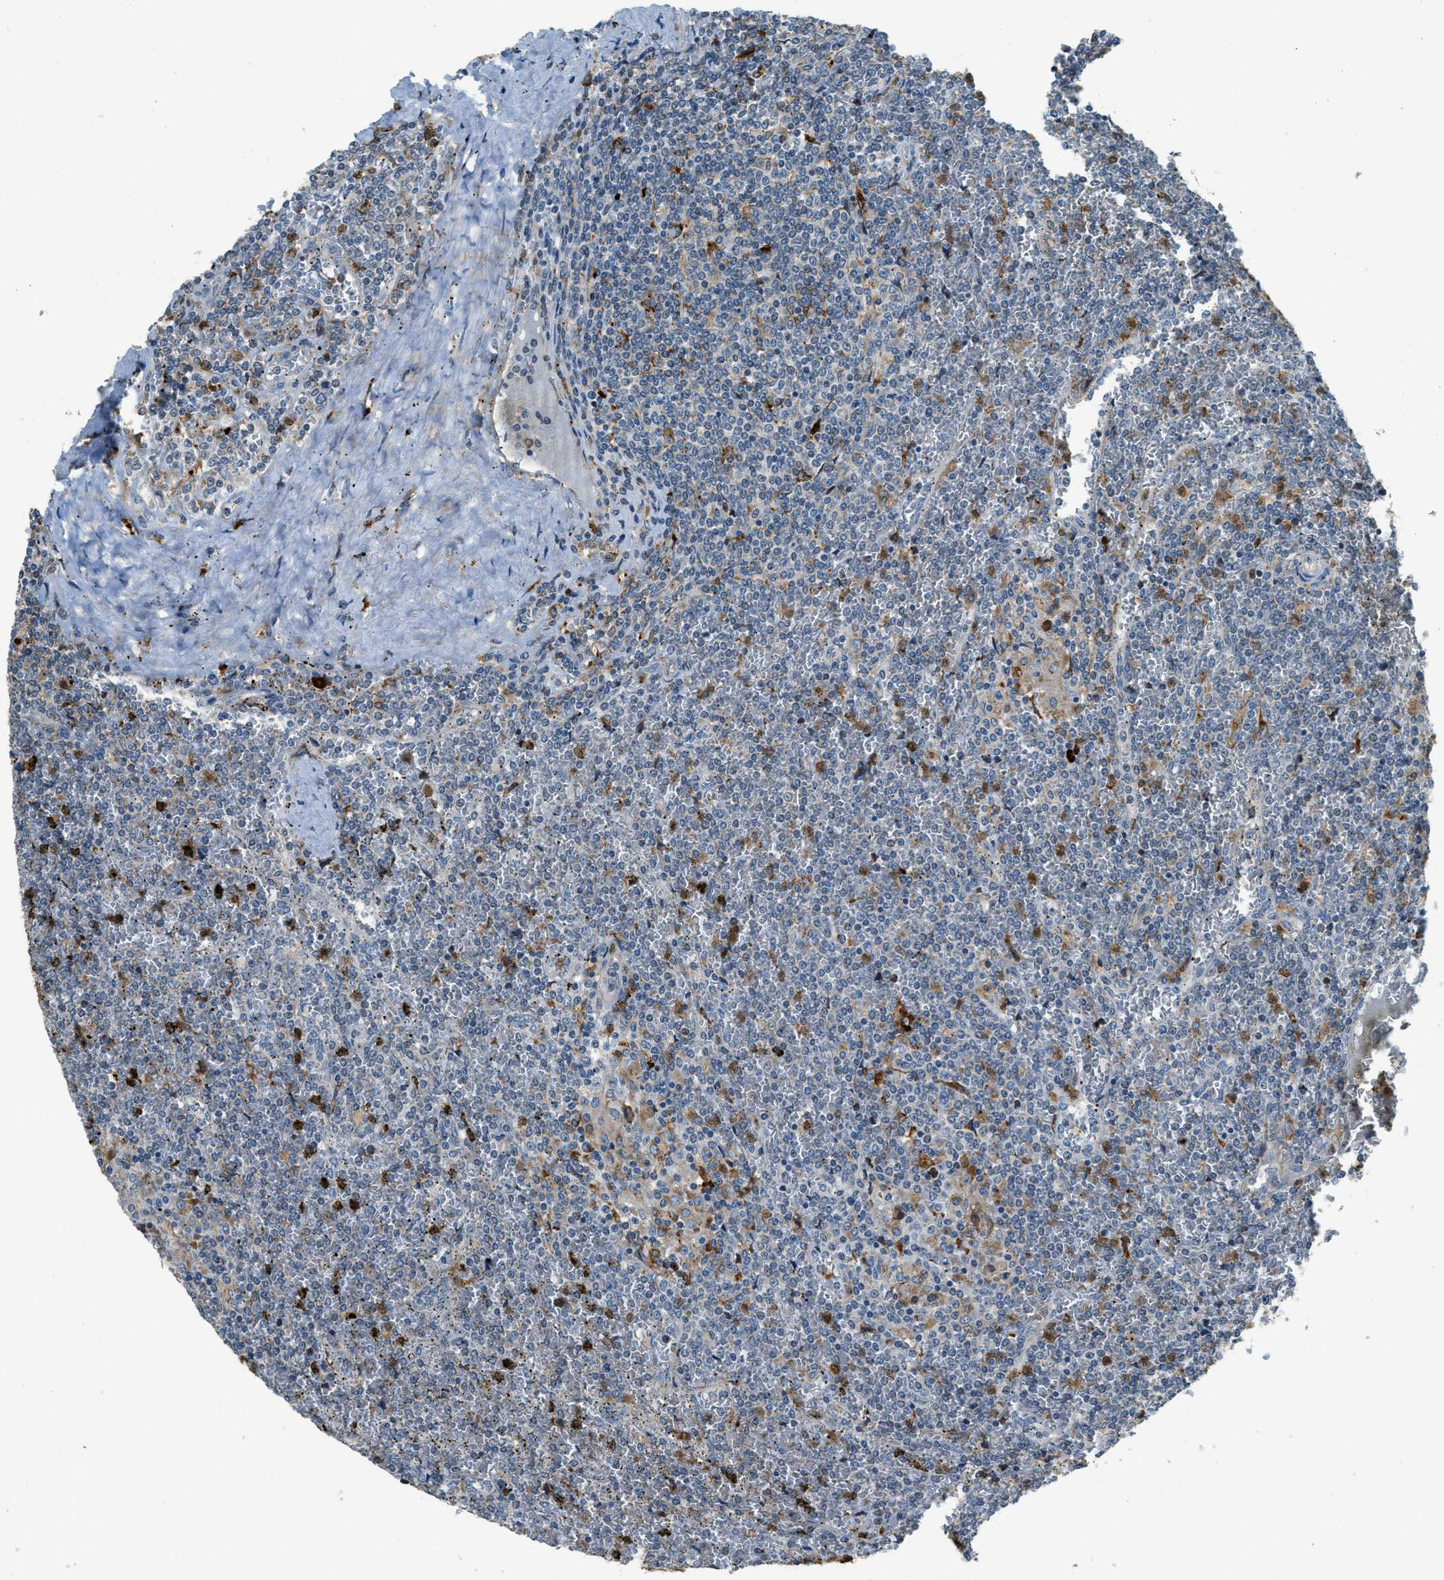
{"staining": {"intensity": "negative", "quantity": "none", "location": "none"}, "tissue": "lymphoma", "cell_type": "Tumor cells", "image_type": "cancer", "snomed": [{"axis": "morphology", "description": "Malignant lymphoma, non-Hodgkin's type, Low grade"}, {"axis": "topography", "description": "Spleen"}], "caption": "Immunohistochemistry (IHC) photomicrograph of neoplastic tissue: human malignant lymphoma, non-Hodgkin's type (low-grade) stained with DAB (3,3'-diaminobenzidine) shows no significant protein positivity in tumor cells.", "gene": "HERC2", "patient": {"sex": "female", "age": 19}}